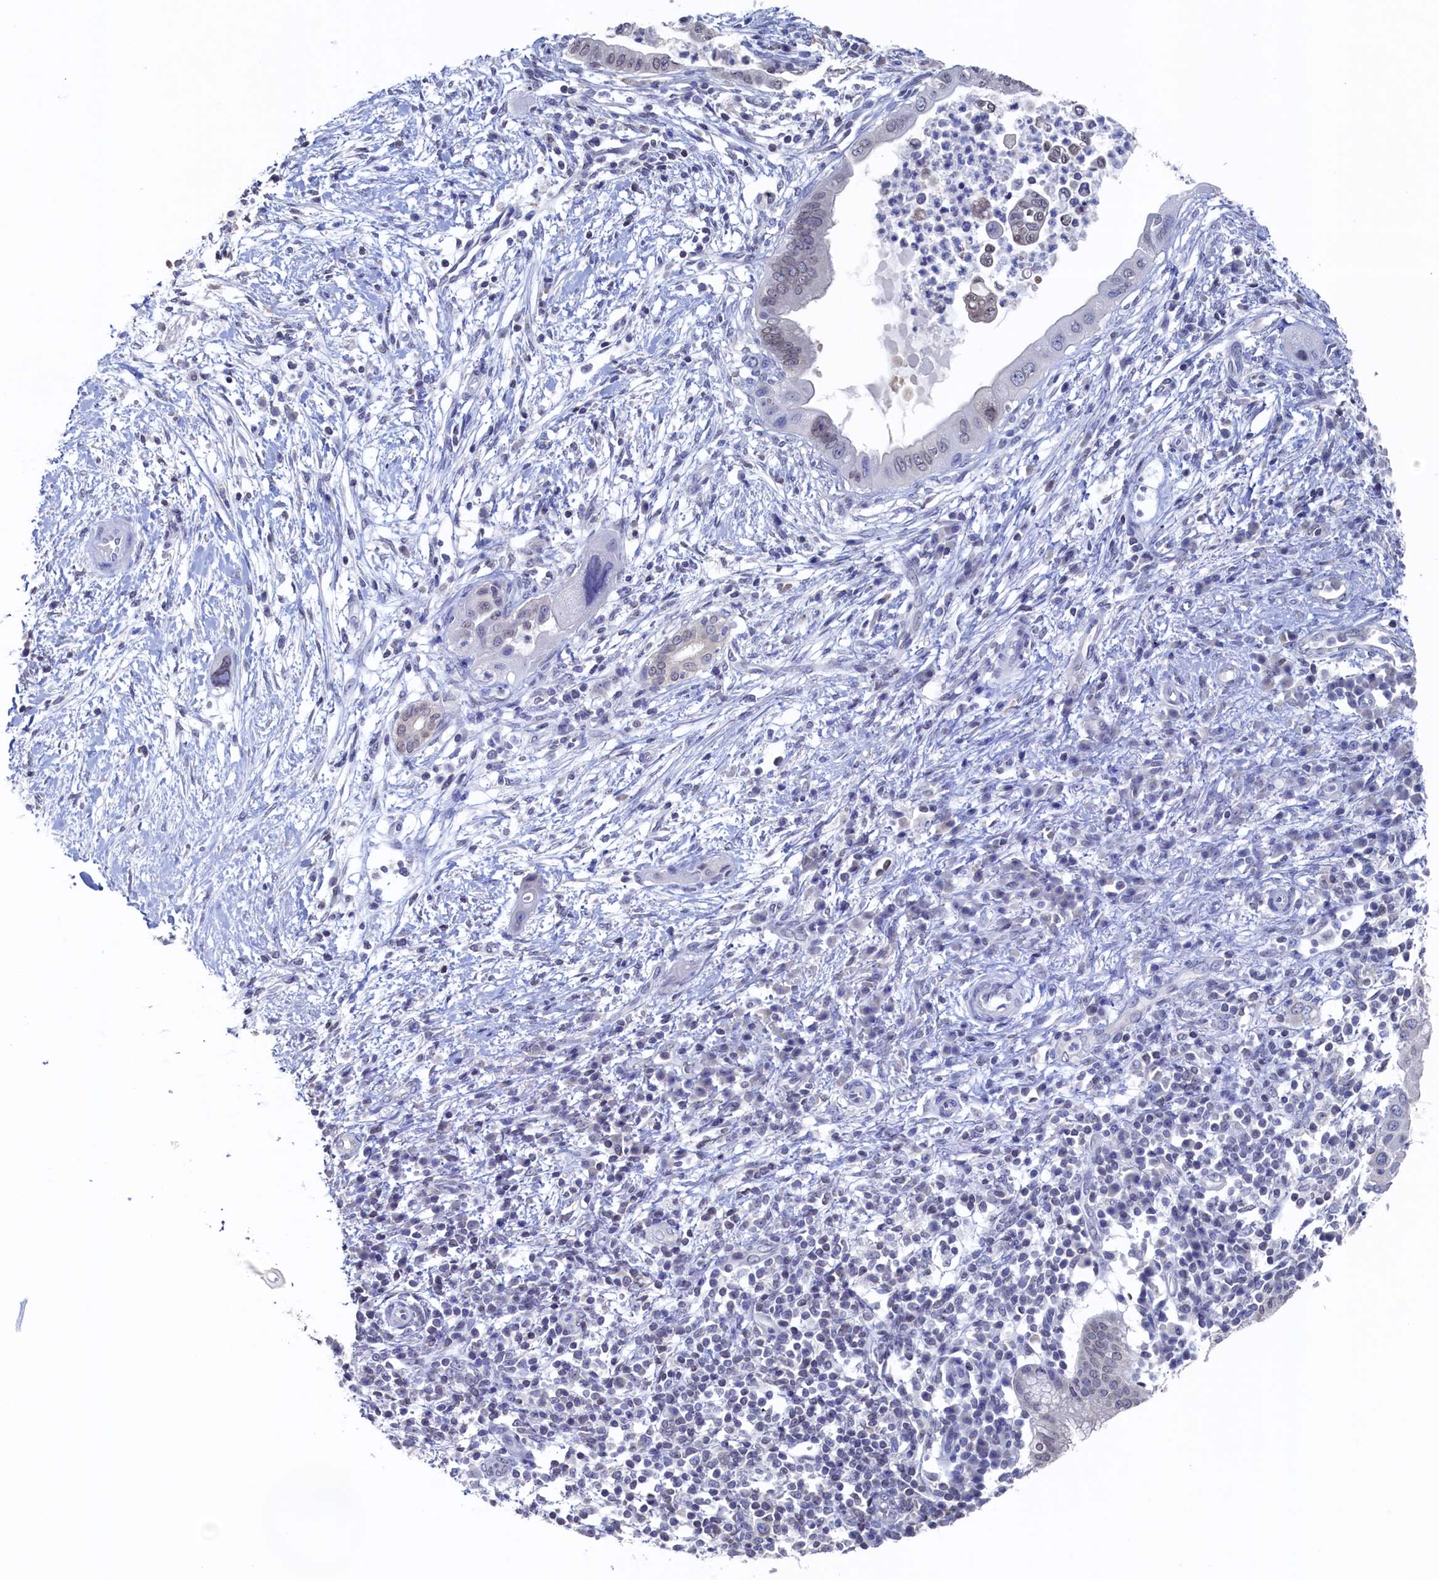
{"staining": {"intensity": "weak", "quantity": "25%-75%", "location": "nuclear"}, "tissue": "pancreatic cancer", "cell_type": "Tumor cells", "image_type": "cancer", "snomed": [{"axis": "morphology", "description": "Adenocarcinoma, NOS"}, {"axis": "topography", "description": "Pancreas"}], "caption": "DAB immunohistochemical staining of human adenocarcinoma (pancreatic) shows weak nuclear protein staining in about 25%-75% of tumor cells.", "gene": "C11orf54", "patient": {"sex": "male", "age": 68}}